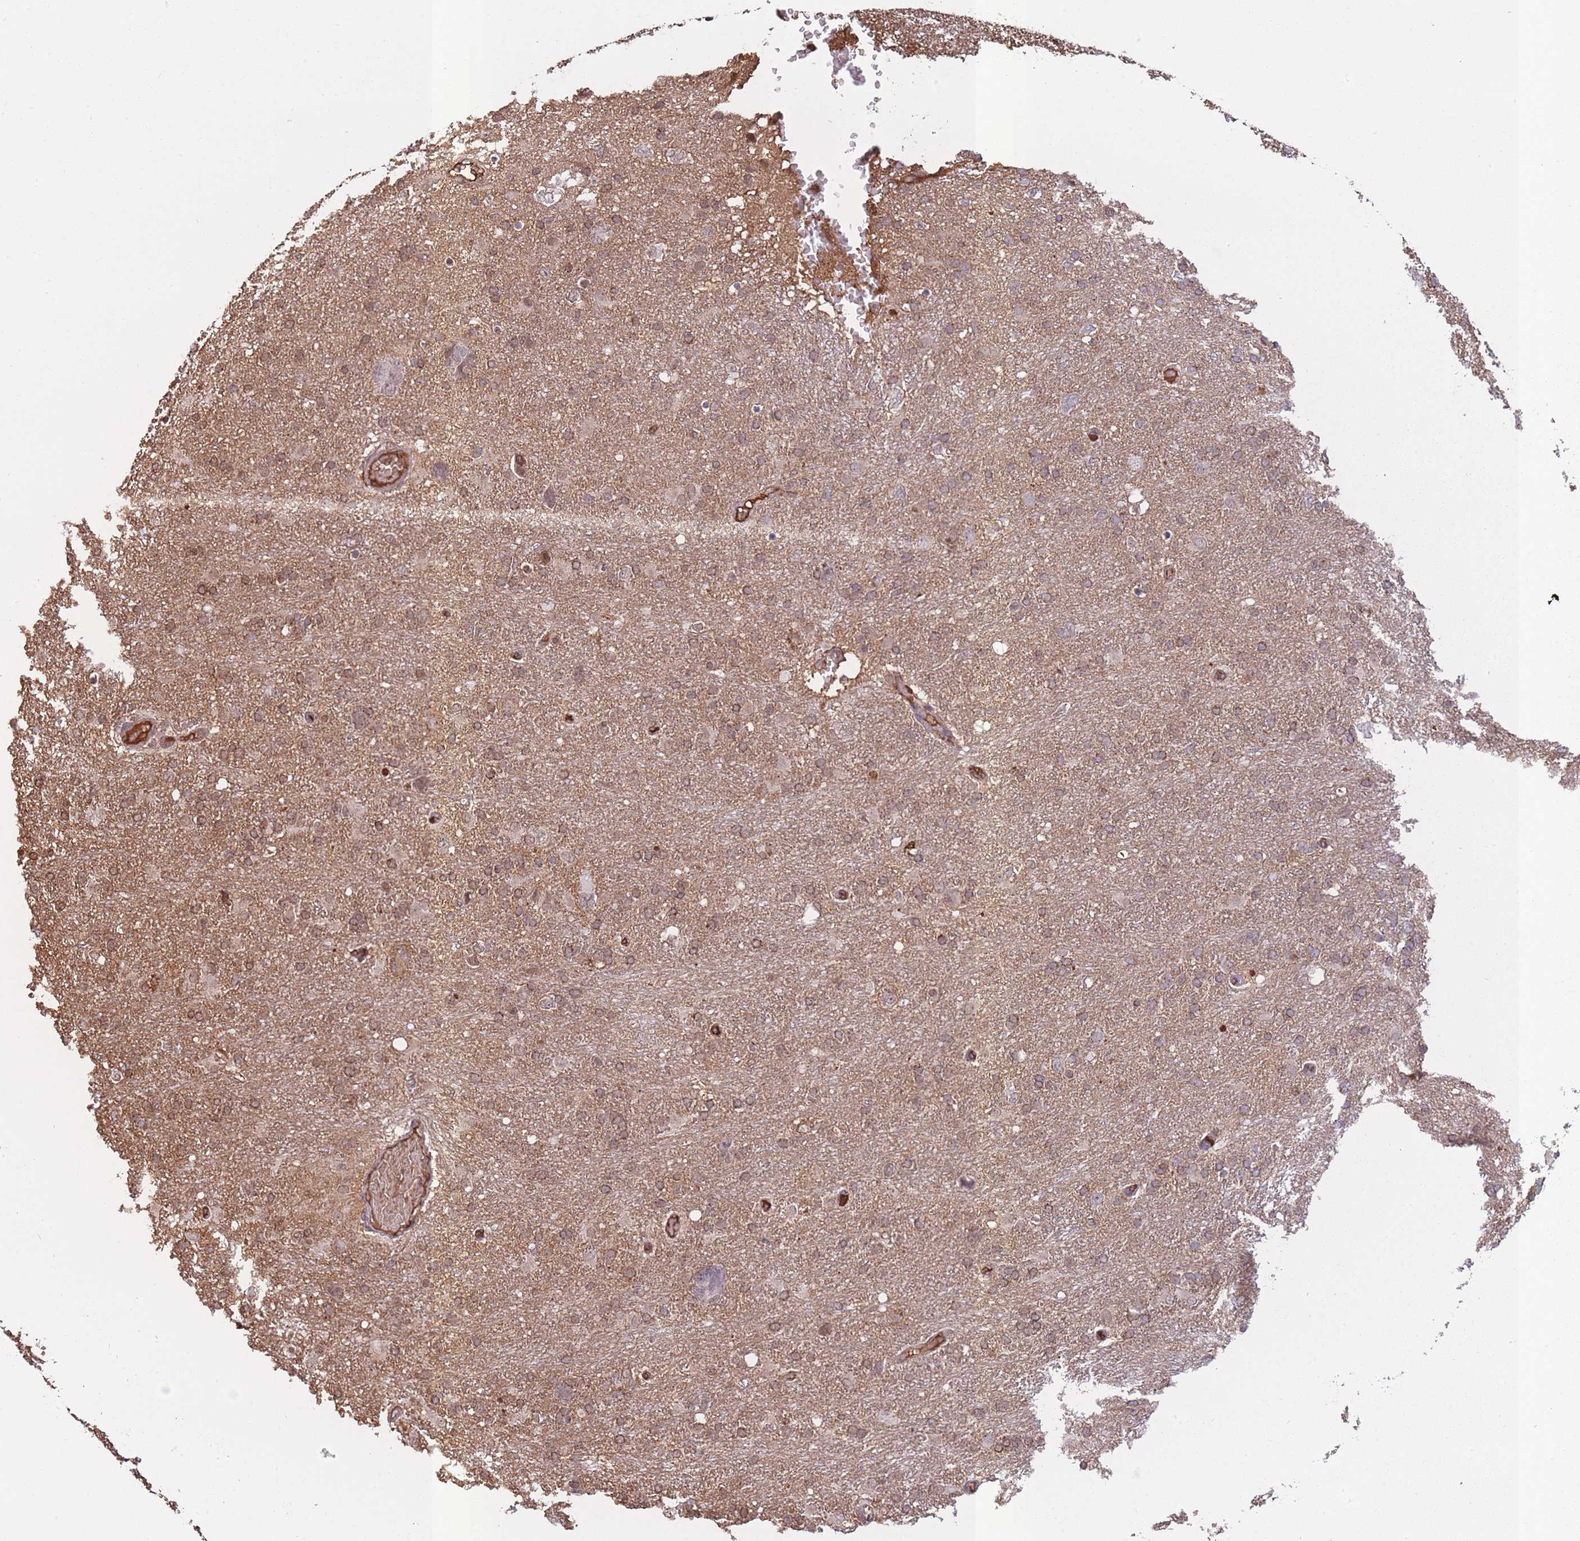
{"staining": {"intensity": "moderate", "quantity": ">75%", "location": "cytoplasmic/membranous"}, "tissue": "glioma", "cell_type": "Tumor cells", "image_type": "cancer", "snomed": [{"axis": "morphology", "description": "Glioma, malignant, High grade"}, {"axis": "topography", "description": "Brain"}], "caption": "Glioma was stained to show a protein in brown. There is medium levels of moderate cytoplasmic/membranous staining in about >75% of tumor cells.", "gene": "KAT2A", "patient": {"sex": "male", "age": 61}}